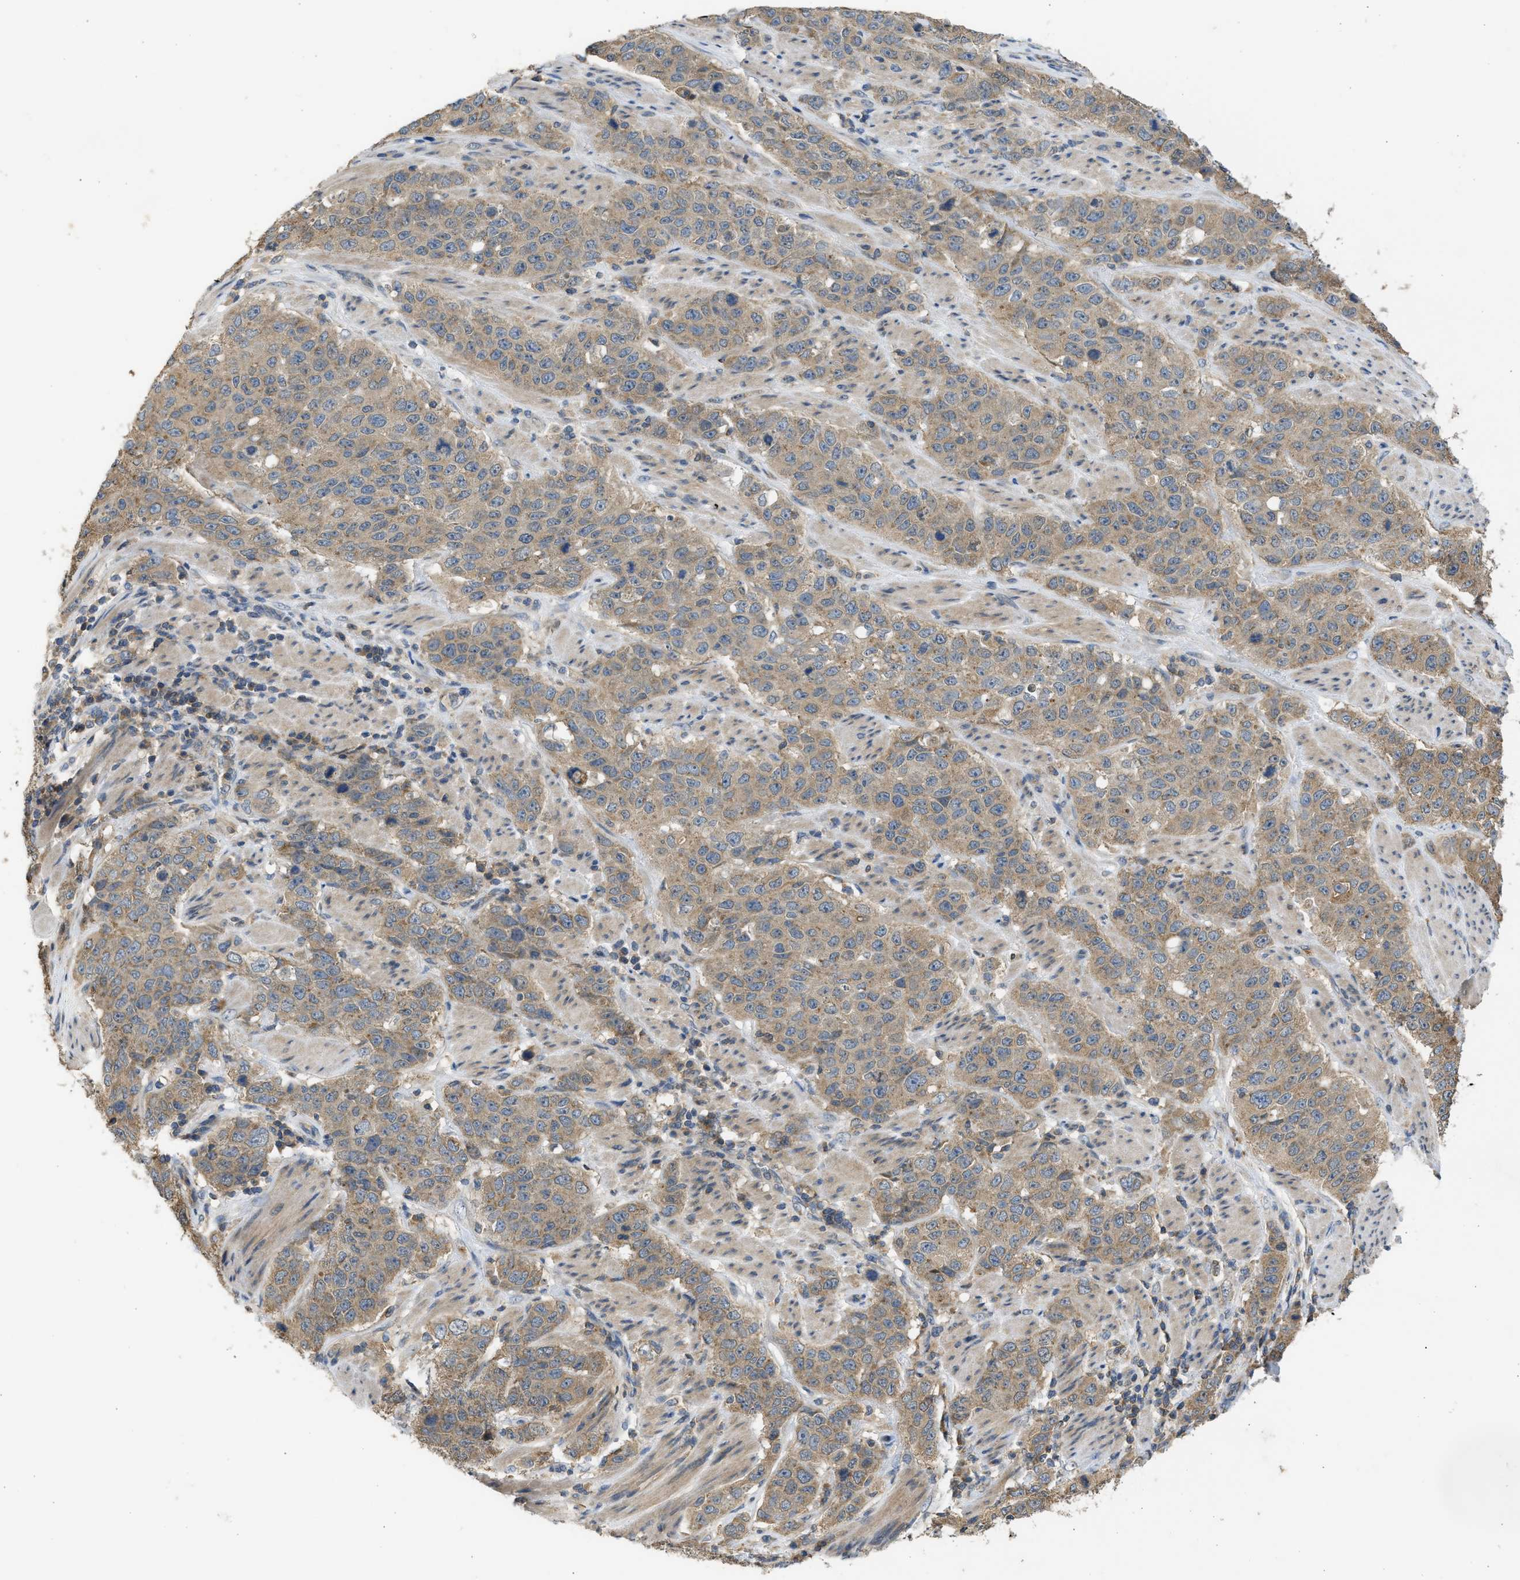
{"staining": {"intensity": "moderate", "quantity": ">75%", "location": "cytoplasmic/membranous"}, "tissue": "stomach cancer", "cell_type": "Tumor cells", "image_type": "cancer", "snomed": [{"axis": "morphology", "description": "Adenocarcinoma, NOS"}, {"axis": "topography", "description": "Stomach"}], "caption": "An image of stomach cancer (adenocarcinoma) stained for a protein exhibits moderate cytoplasmic/membranous brown staining in tumor cells.", "gene": "CYP1A1", "patient": {"sex": "male", "age": 48}}